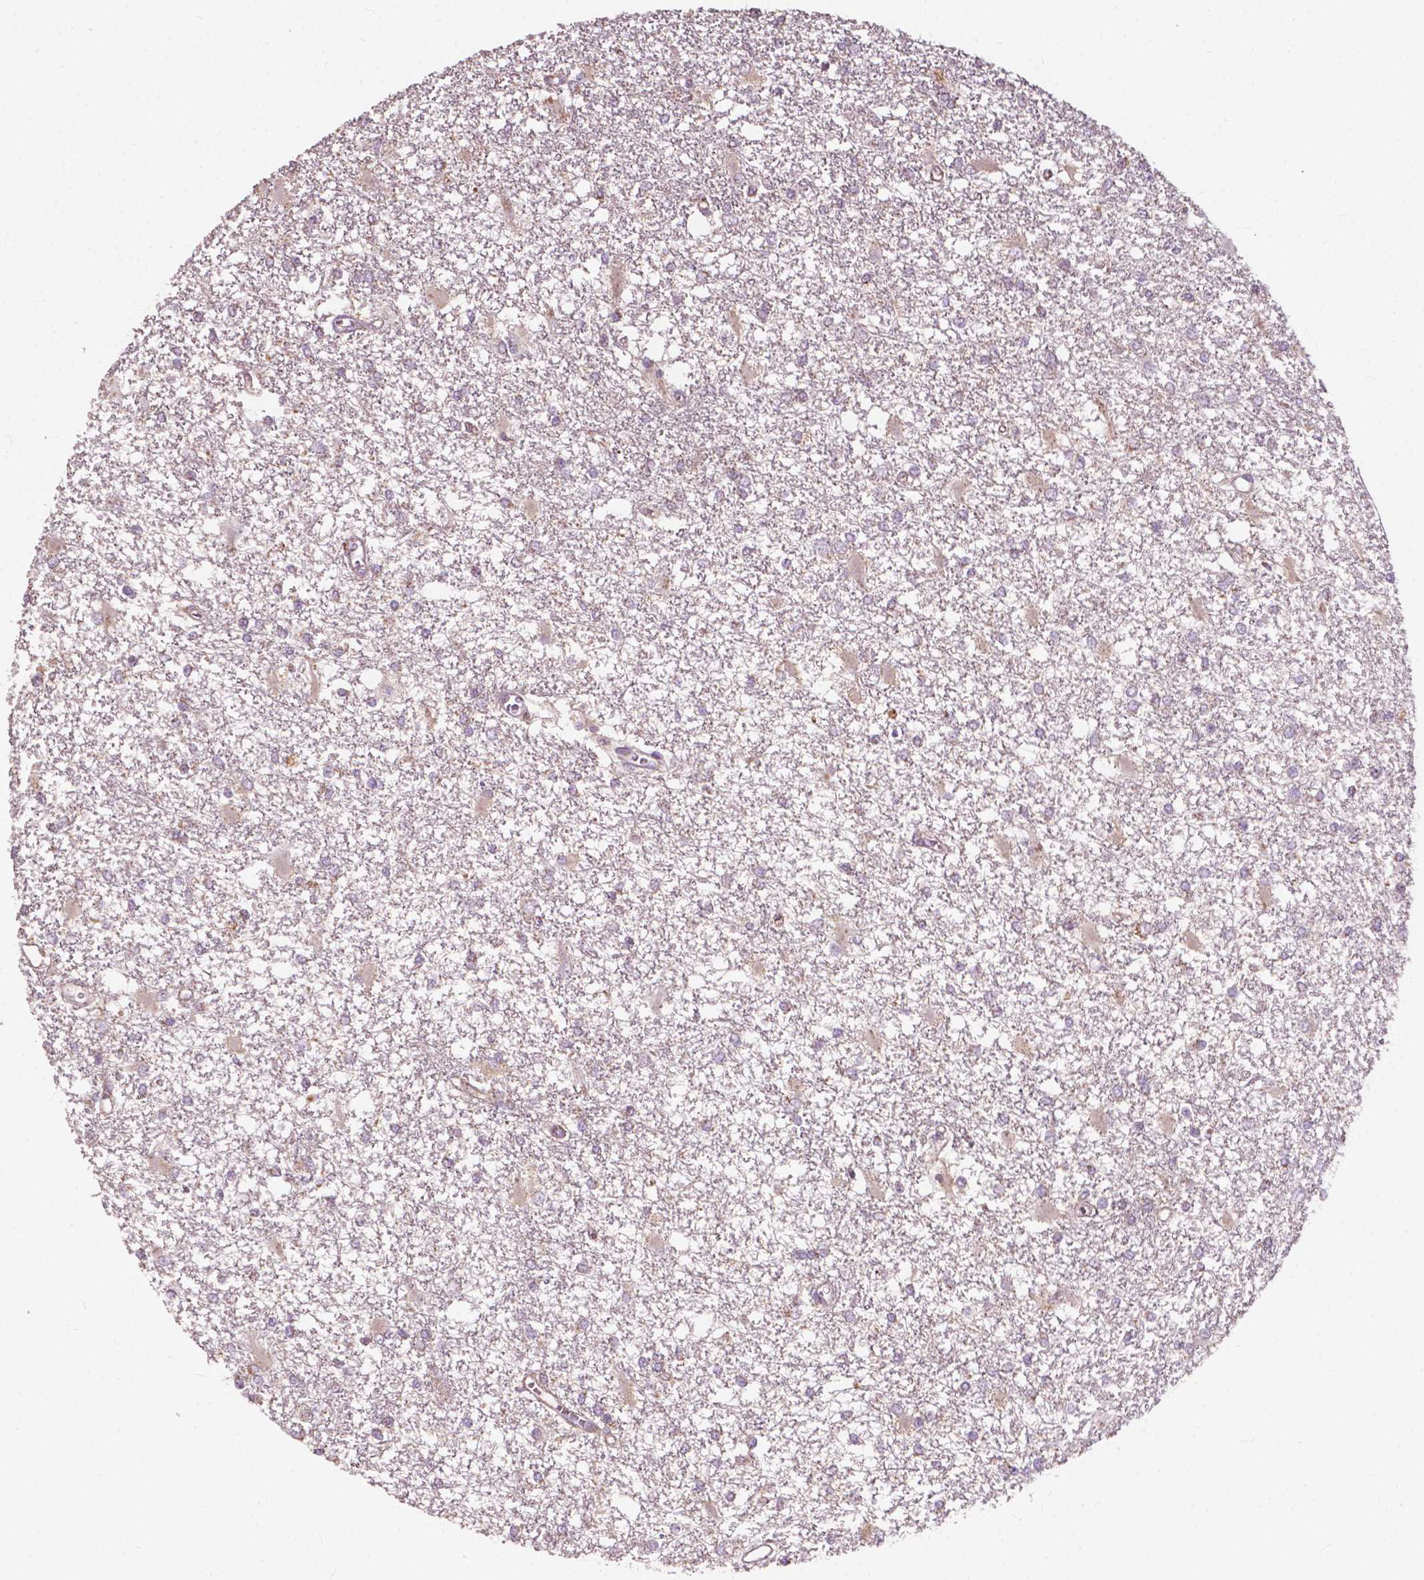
{"staining": {"intensity": "negative", "quantity": "none", "location": "none"}, "tissue": "glioma", "cell_type": "Tumor cells", "image_type": "cancer", "snomed": [{"axis": "morphology", "description": "Glioma, malignant, High grade"}, {"axis": "topography", "description": "Cerebral cortex"}], "caption": "High magnification brightfield microscopy of glioma stained with DAB (brown) and counterstained with hematoxylin (blue): tumor cells show no significant expression.", "gene": "NDUFA10", "patient": {"sex": "male", "age": 79}}